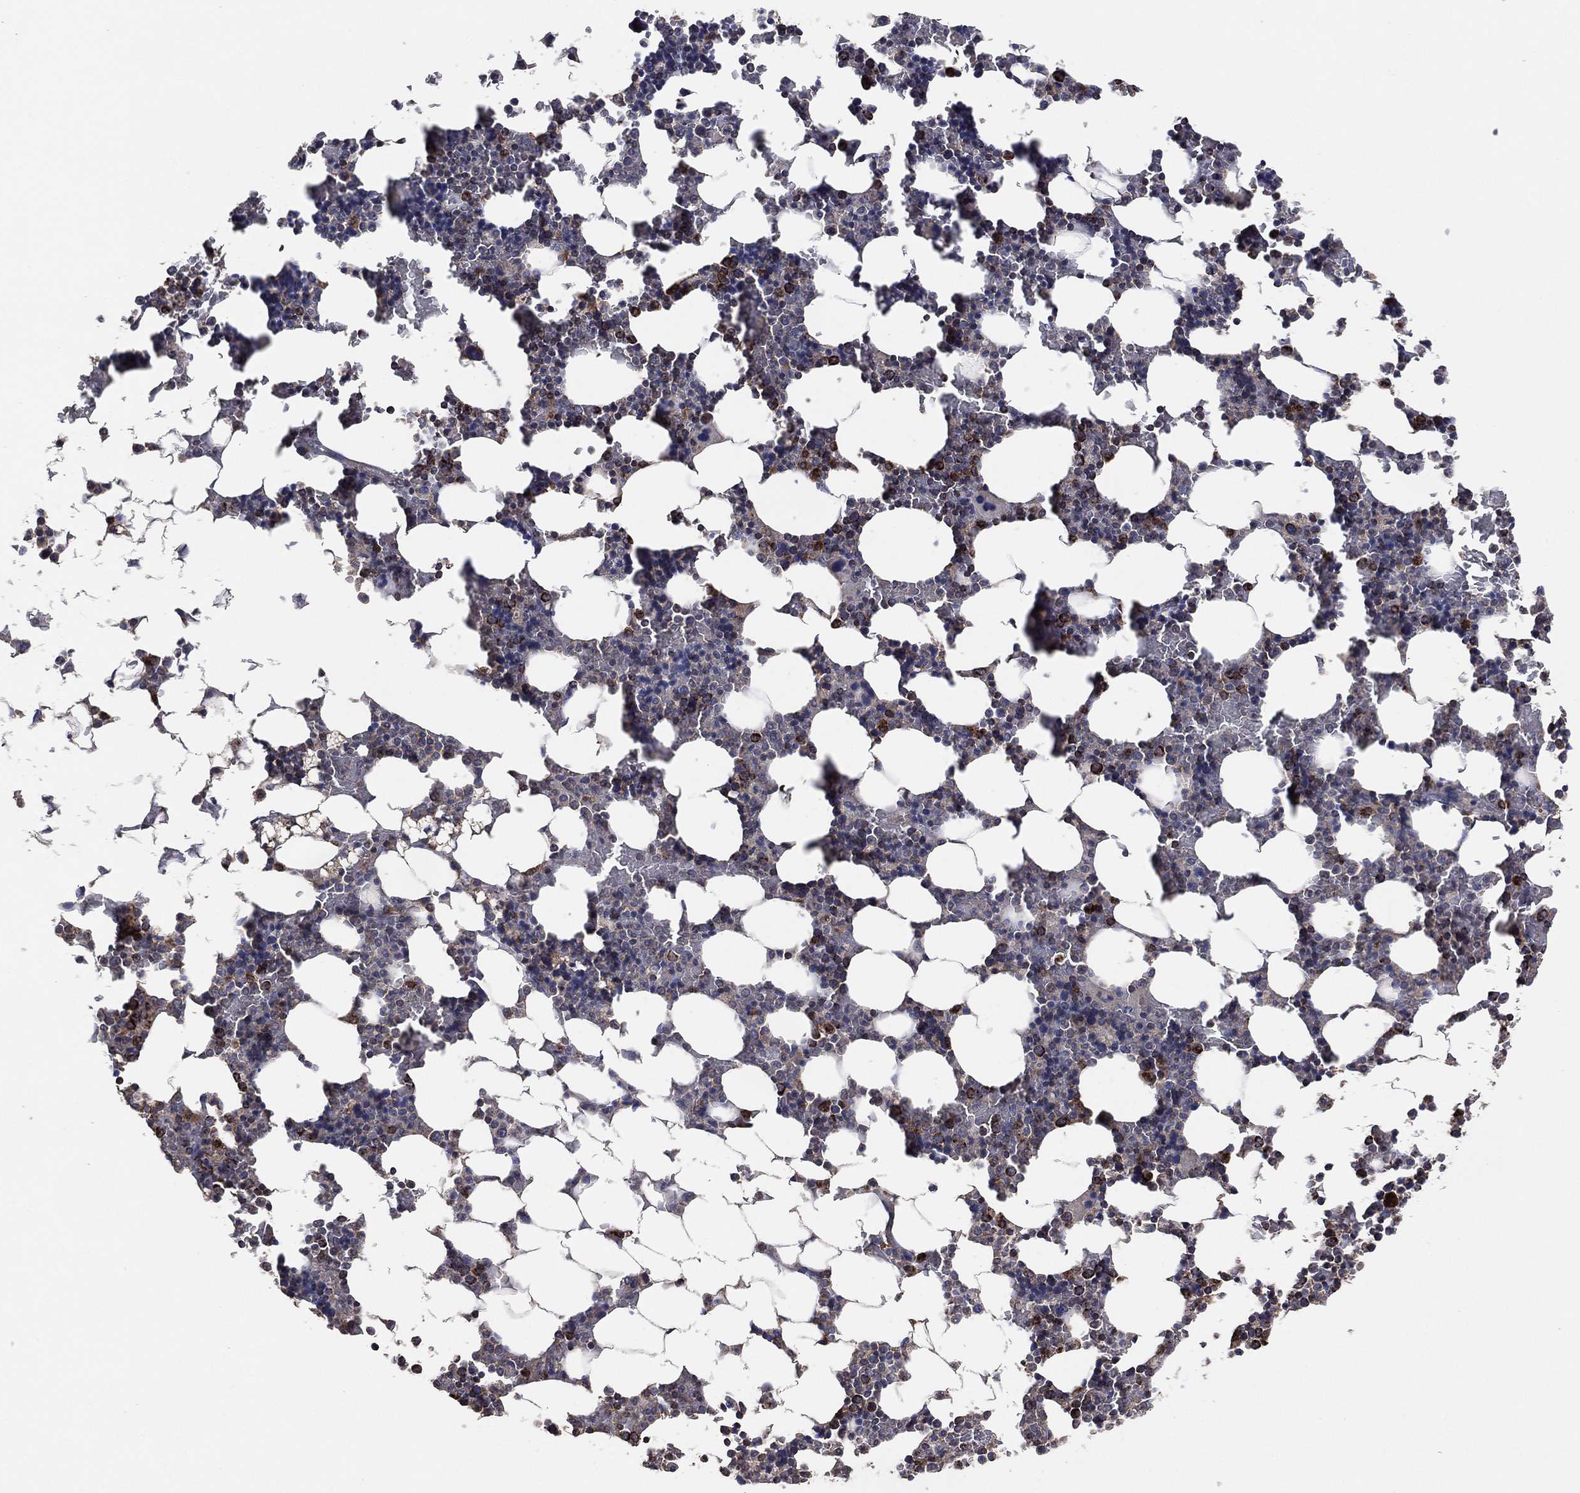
{"staining": {"intensity": "strong", "quantity": "<25%", "location": "cytoplasmic/membranous"}, "tissue": "bone marrow", "cell_type": "Hematopoietic cells", "image_type": "normal", "snomed": [{"axis": "morphology", "description": "Normal tissue, NOS"}, {"axis": "topography", "description": "Bone marrow"}], "caption": "Protein staining of normal bone marrow displays strong cytoplasmic/membranous expression in approximately <25% of hematopoietic cells.", "gene": "LIMD1", "patient": {"sex": "male", "age": 51}}